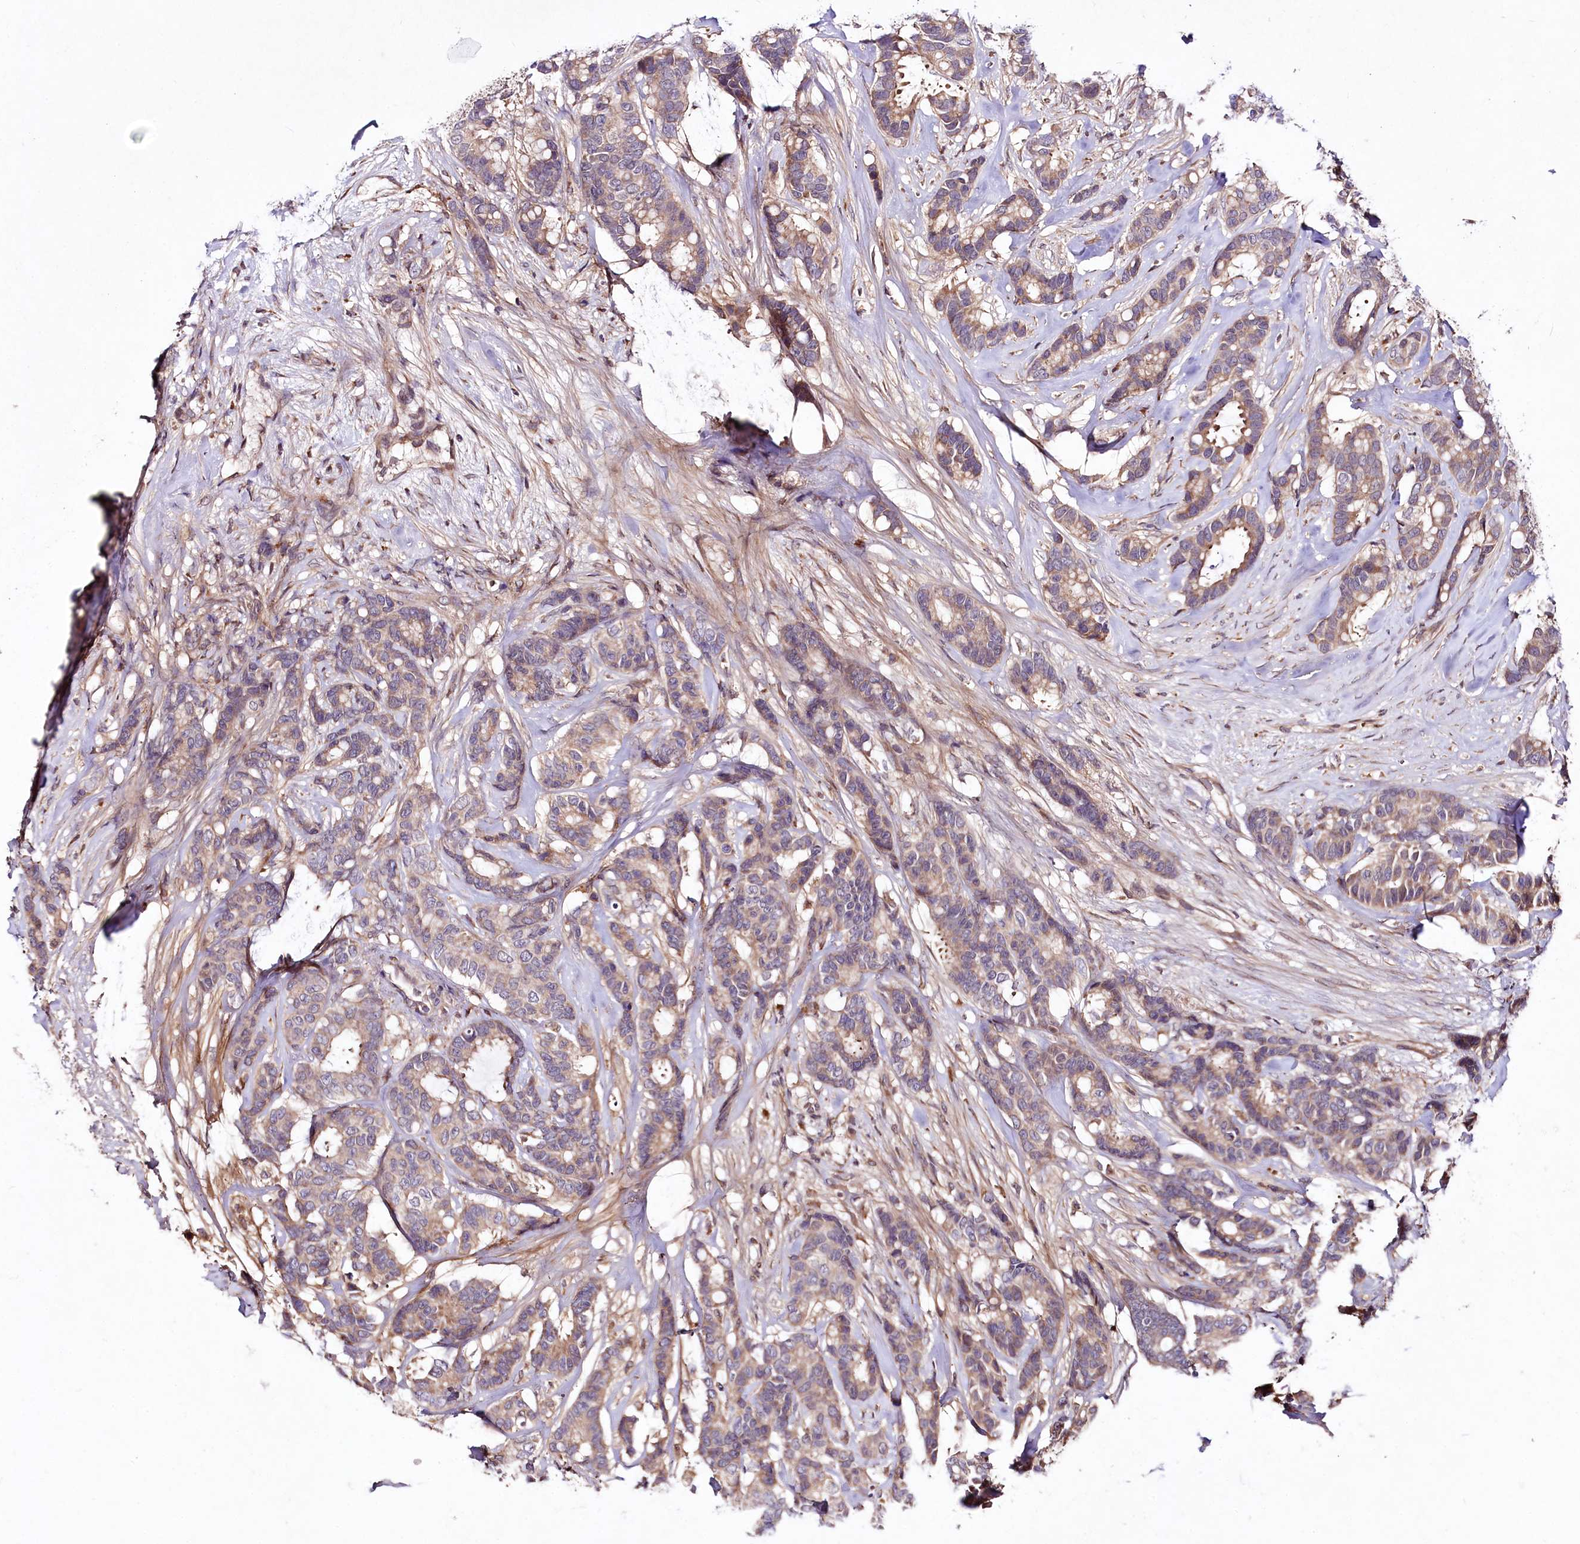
{"staining": {"intensity": "weak", "quantity": "25%-75%", "location": "cytoplasmic/membranous"}, "tissue": "breast cancer", "cell_type": "Tumor cells", "image_type": "cancer", "snomed": [{"axis": "morphology", "description": "Duct carcinoma"}, {"axis": "topography", "description": "Breast"}], "caption": "About 25%-75% of tumor cells in breast cancer display weak cytoplasmic/membranous protein staining as visualized by brown immunohistochemical staining.", "gene": "TNPO3", "patient": {"sex": "female", "age": 87}}